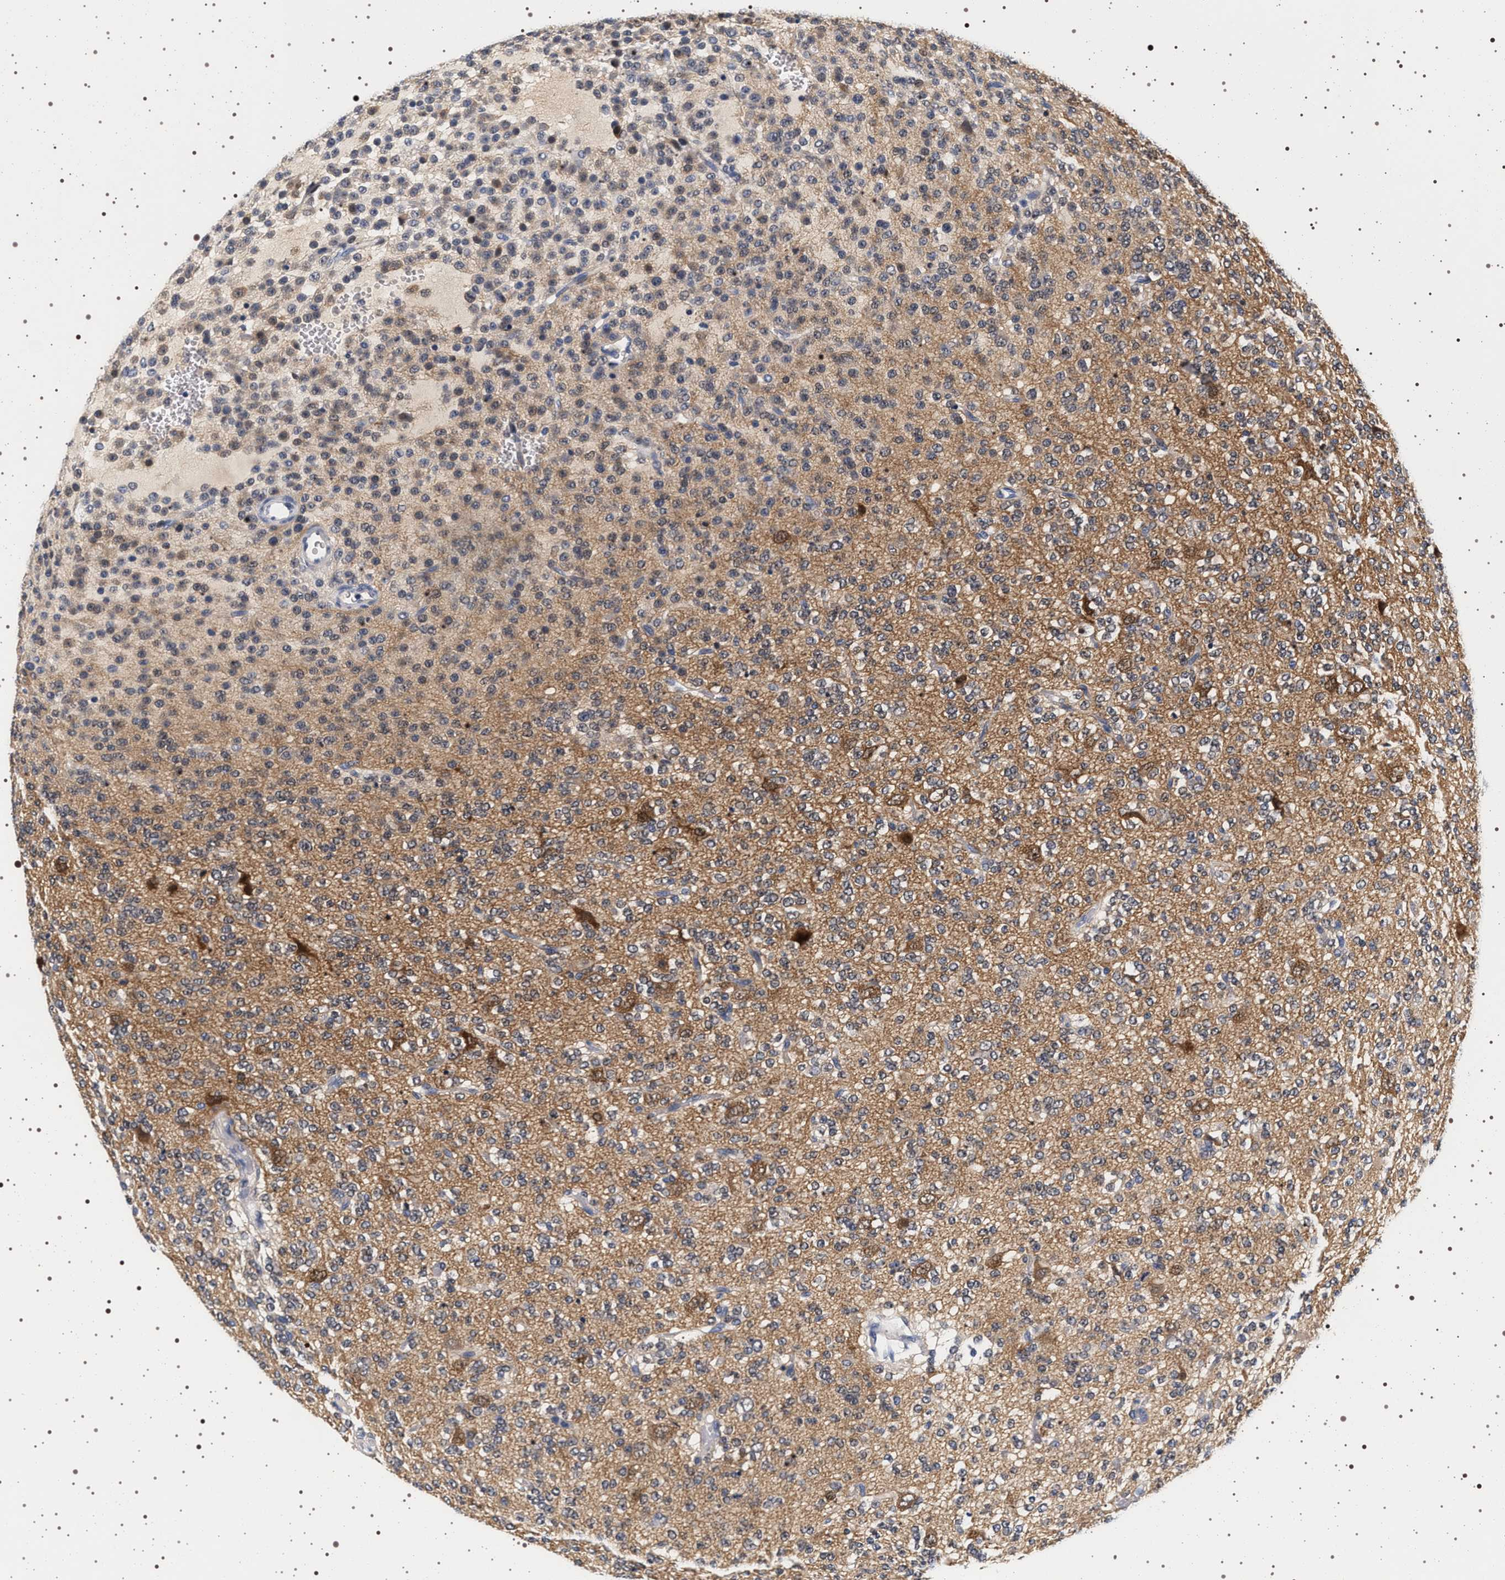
{"staining": {"intensity": "moderate", "quantity": "<25%", "location": "cytoplasmic/membranous"}, "tissue": "glioma", "cell_type": "Tumor cells", "image_type": "cancer", "snomed": [{"axis": "morphology", "description": "Glioma, malignant, Low grade"}, {"axis": "topography", "description": "Brain"}], "caption": "Immunohistochemistry (IHC) (DAB (3,3'-diaminobenzidine)) staining of human malignant glioma (low-grade) shows moderate cytoplasmic/membranous protein positivity in about <25% of tumor cells. (brown staining indicates protein expression, while blue staining denotes nuclei).", "gene": "MAPK10", "patient": {"sex": "male", "age": 38}}